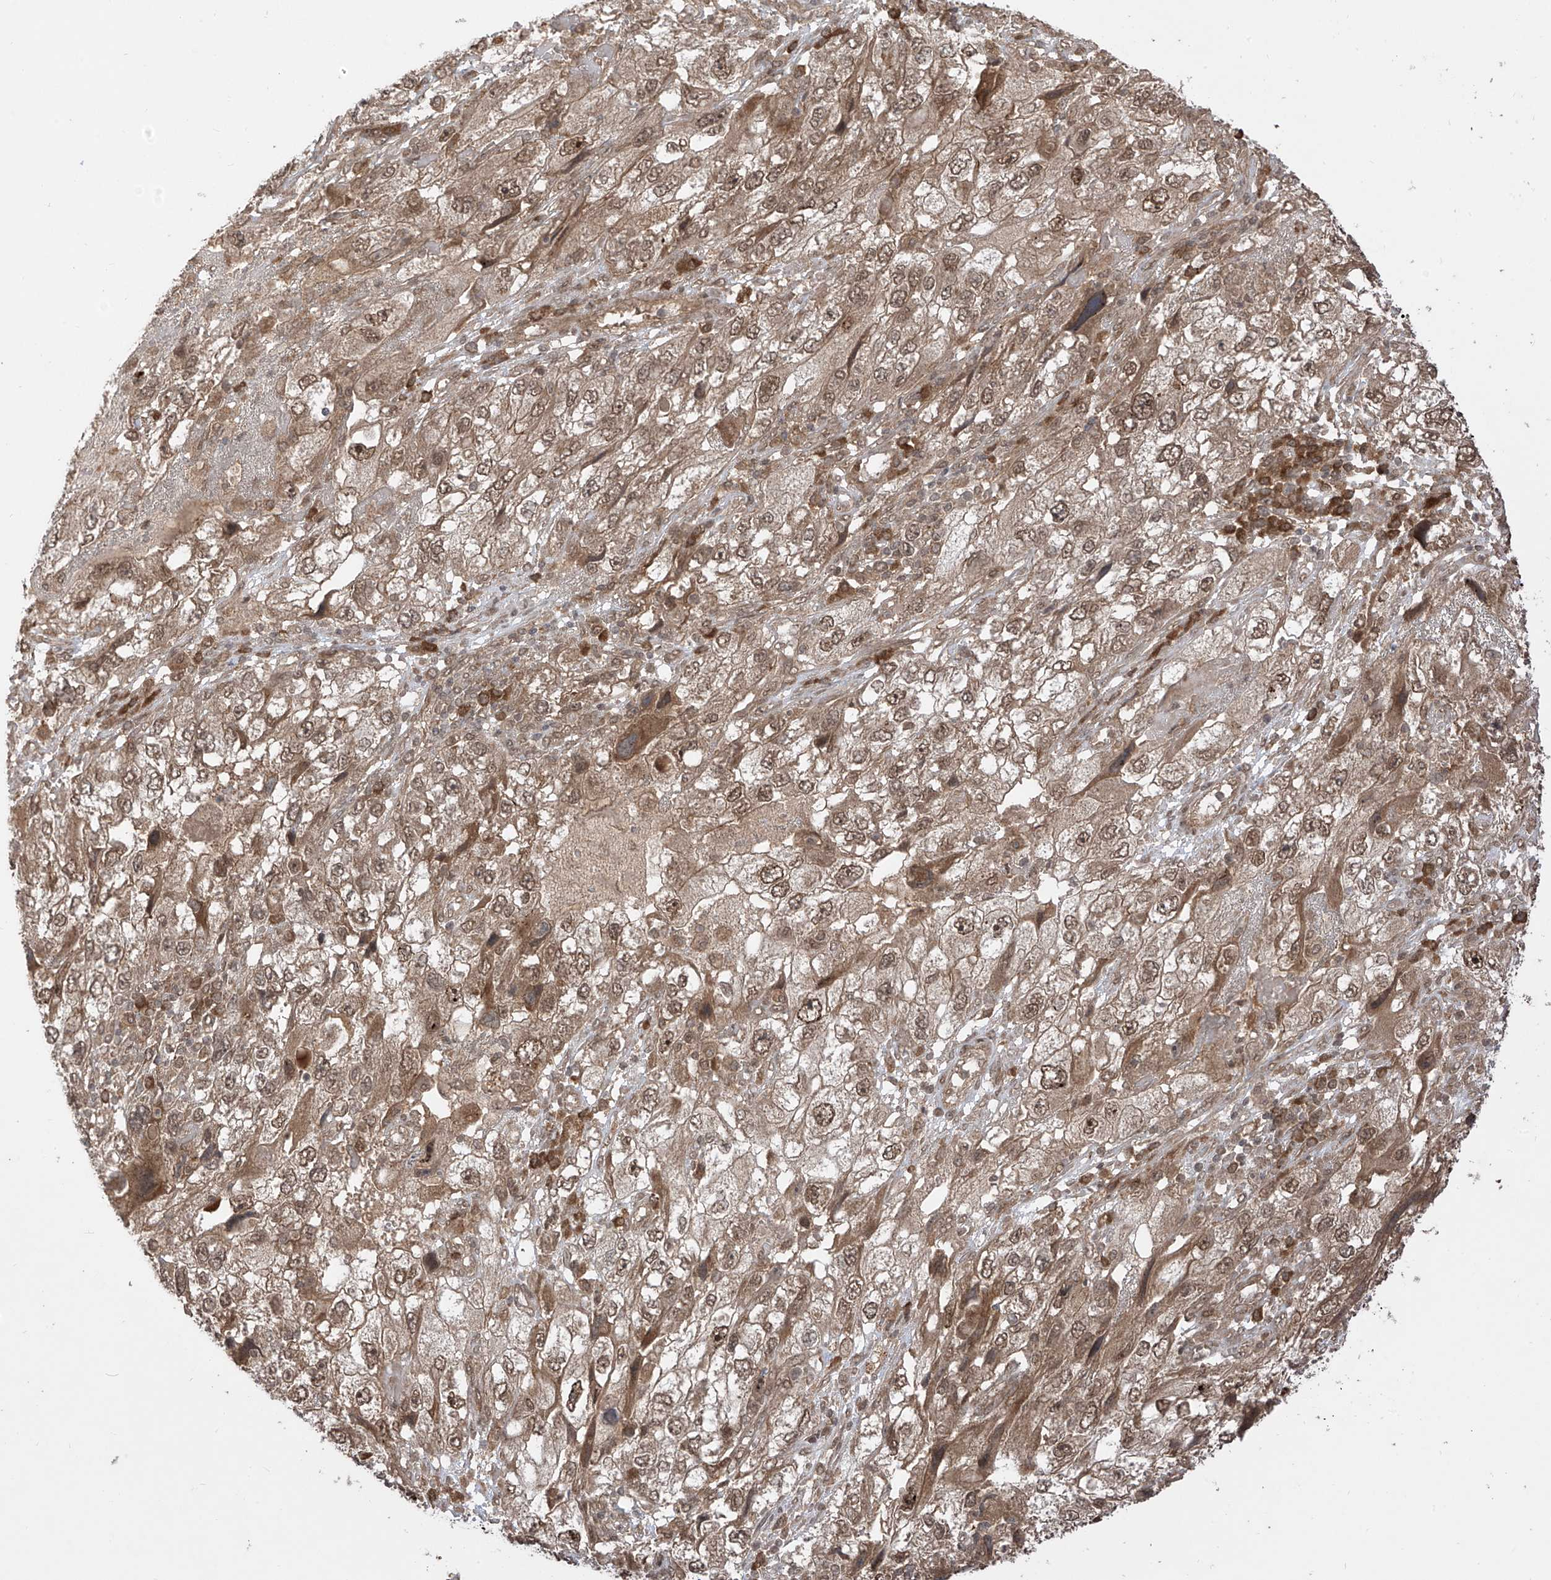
{"staining": {"intensity": "moderate", "quantity": ">75%", "location": "cytoplasmic/membranous,nuclear"}, "tissue": "endometrial cancer", "cell_type": "Tumor cells", "image_type": "cancer", "snomed": [{"axis": "morphology", "description": "Adenocarcinoma, NOS"}, {"axis": "topography", "description": "Endometrium"}], "caption": "Endometrial cancer was stained to show a protein in brown. There is medium levels of moderate cytoplasmic/membranous and nuclear positivity in about >75% of tumor cells.", "gene": "LCOR", "patient": {"sex": "female", "age": 49}}